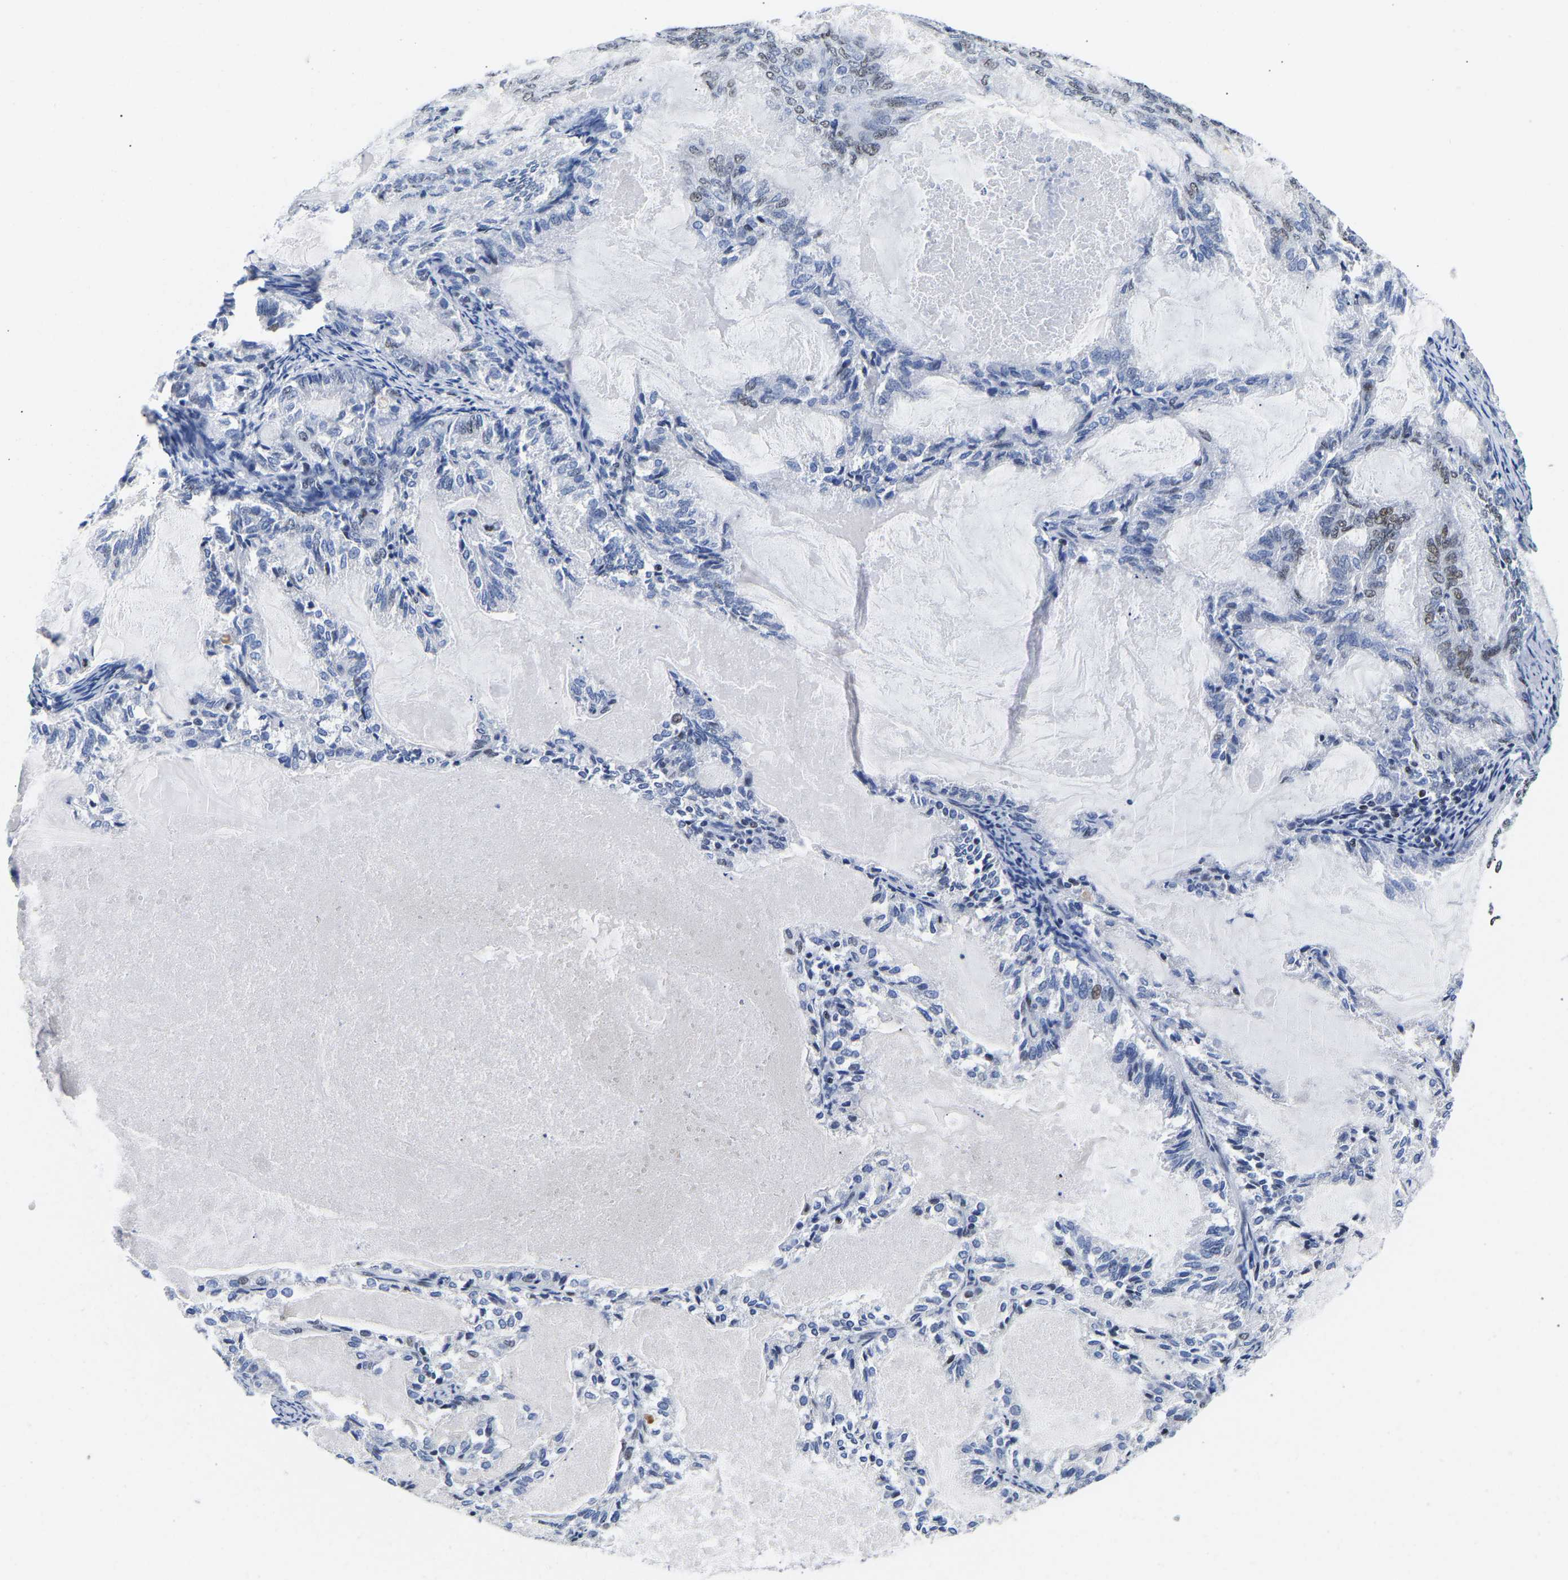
{"staining": {"intensity": "weak", "quantity": "<25%", "location": "nuclear"}, "tissue": "endometrial cancer", "cell_type": "Tumor cells", "image_type": "cancer", "snomed": [{"axis": "morphology", "description": "Adenocarcinoma, NOS"}, {"axis": "topography", "description": "Endometrium"}], "caption": "This is a image of immunohistochemistry (IHC) staining of endometrial cancer (adenocarcinoma), which shows no staining in tumor cells.", "gene": "PTRHD1", "patient": {"sex": "female", "age": 86}}